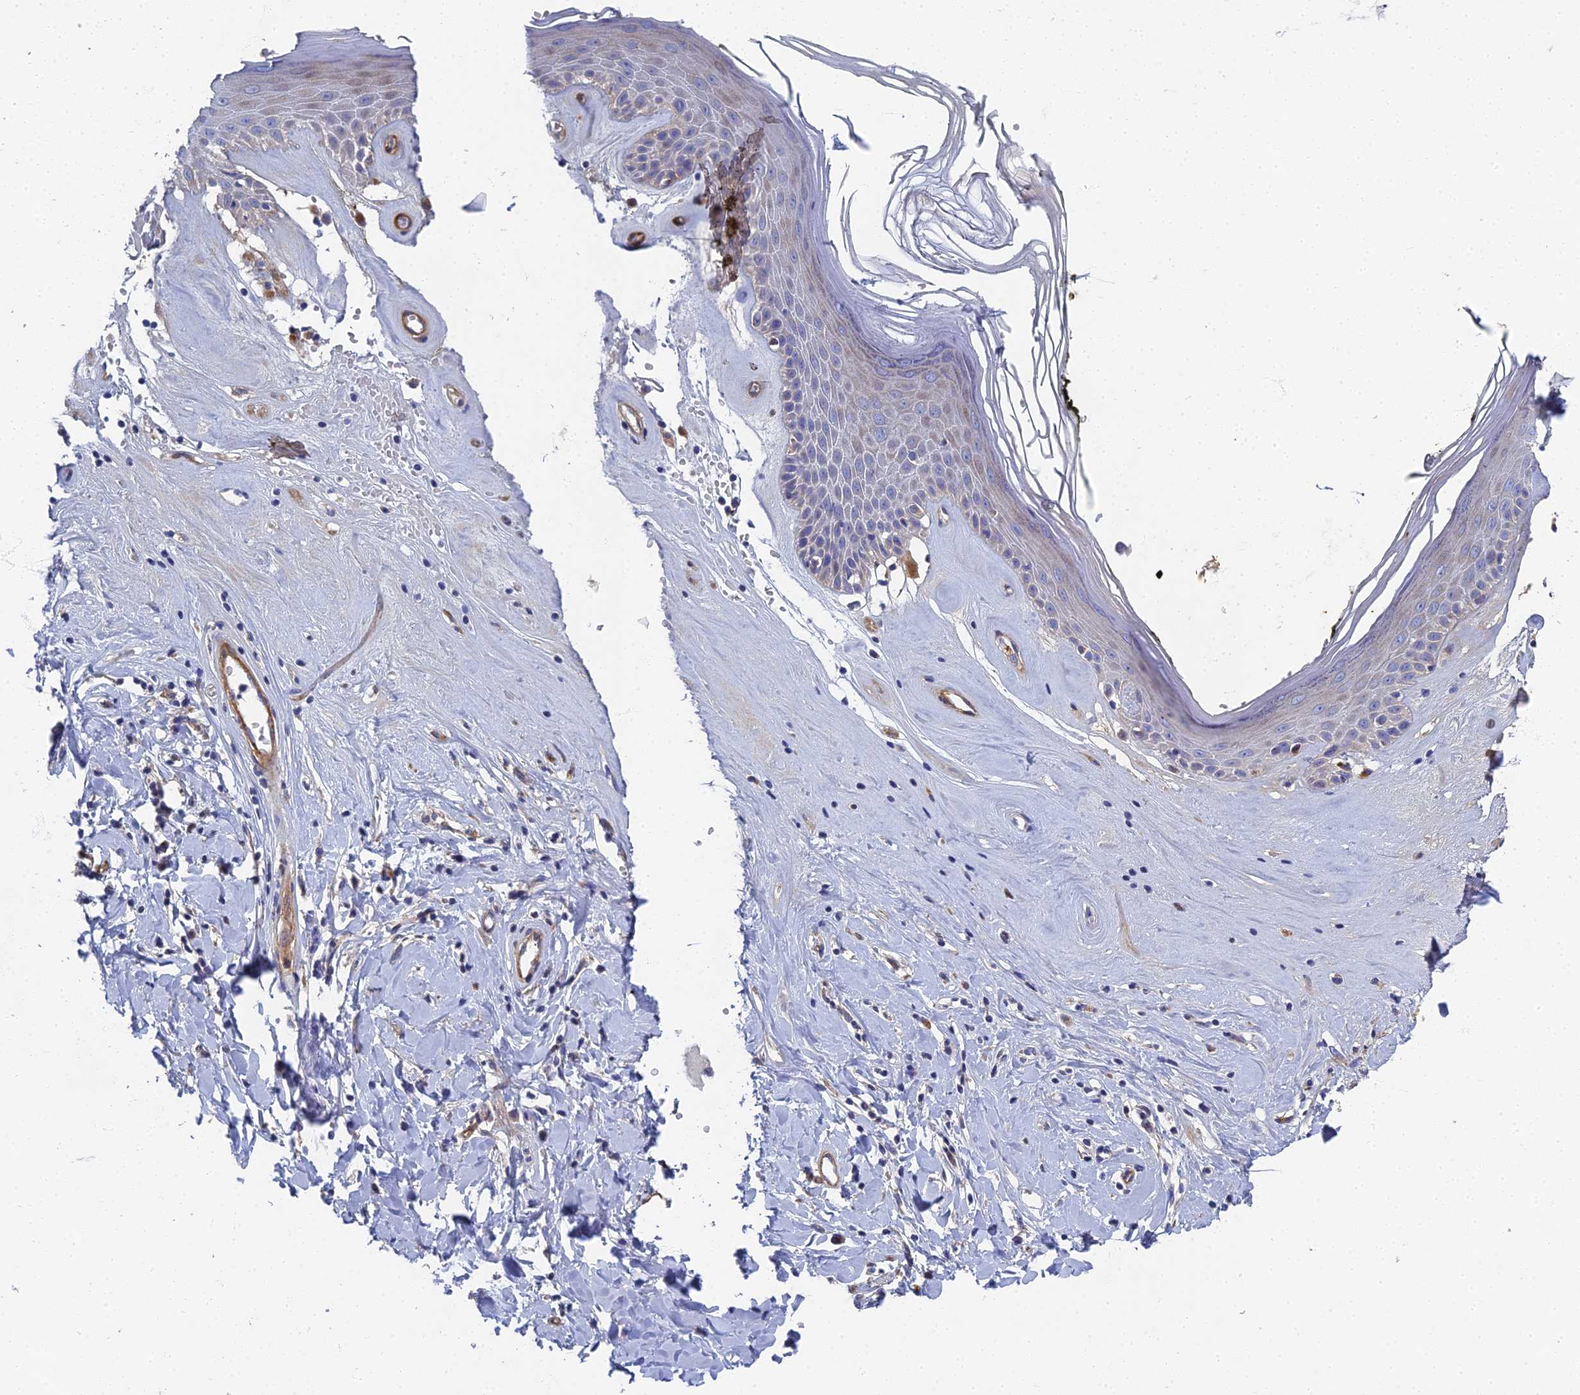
{"staining": {"intensity": "weak", "quantity": "<25%", "location": "cytoplasmic/membranous"}, "tissue": "skin", "cell_type": "Epidermal cells", "image_type": "normal", "snomed": [{"axis": "morphology", "description": "Normal tissue, NOS"}, {"axis": "morphology", "description": "Inflammation, NOS"}, {"axis": "topography", "description": "Vulva"}], "caption": "Immunohistochemistry image of benign skin: human skin stained with DAB (3,3'-diaminobenzidine) reveals no significant protein staining in epidermal cells.", "gene": "RNASEK", "patient": {"sex": "female", "age": 84}}